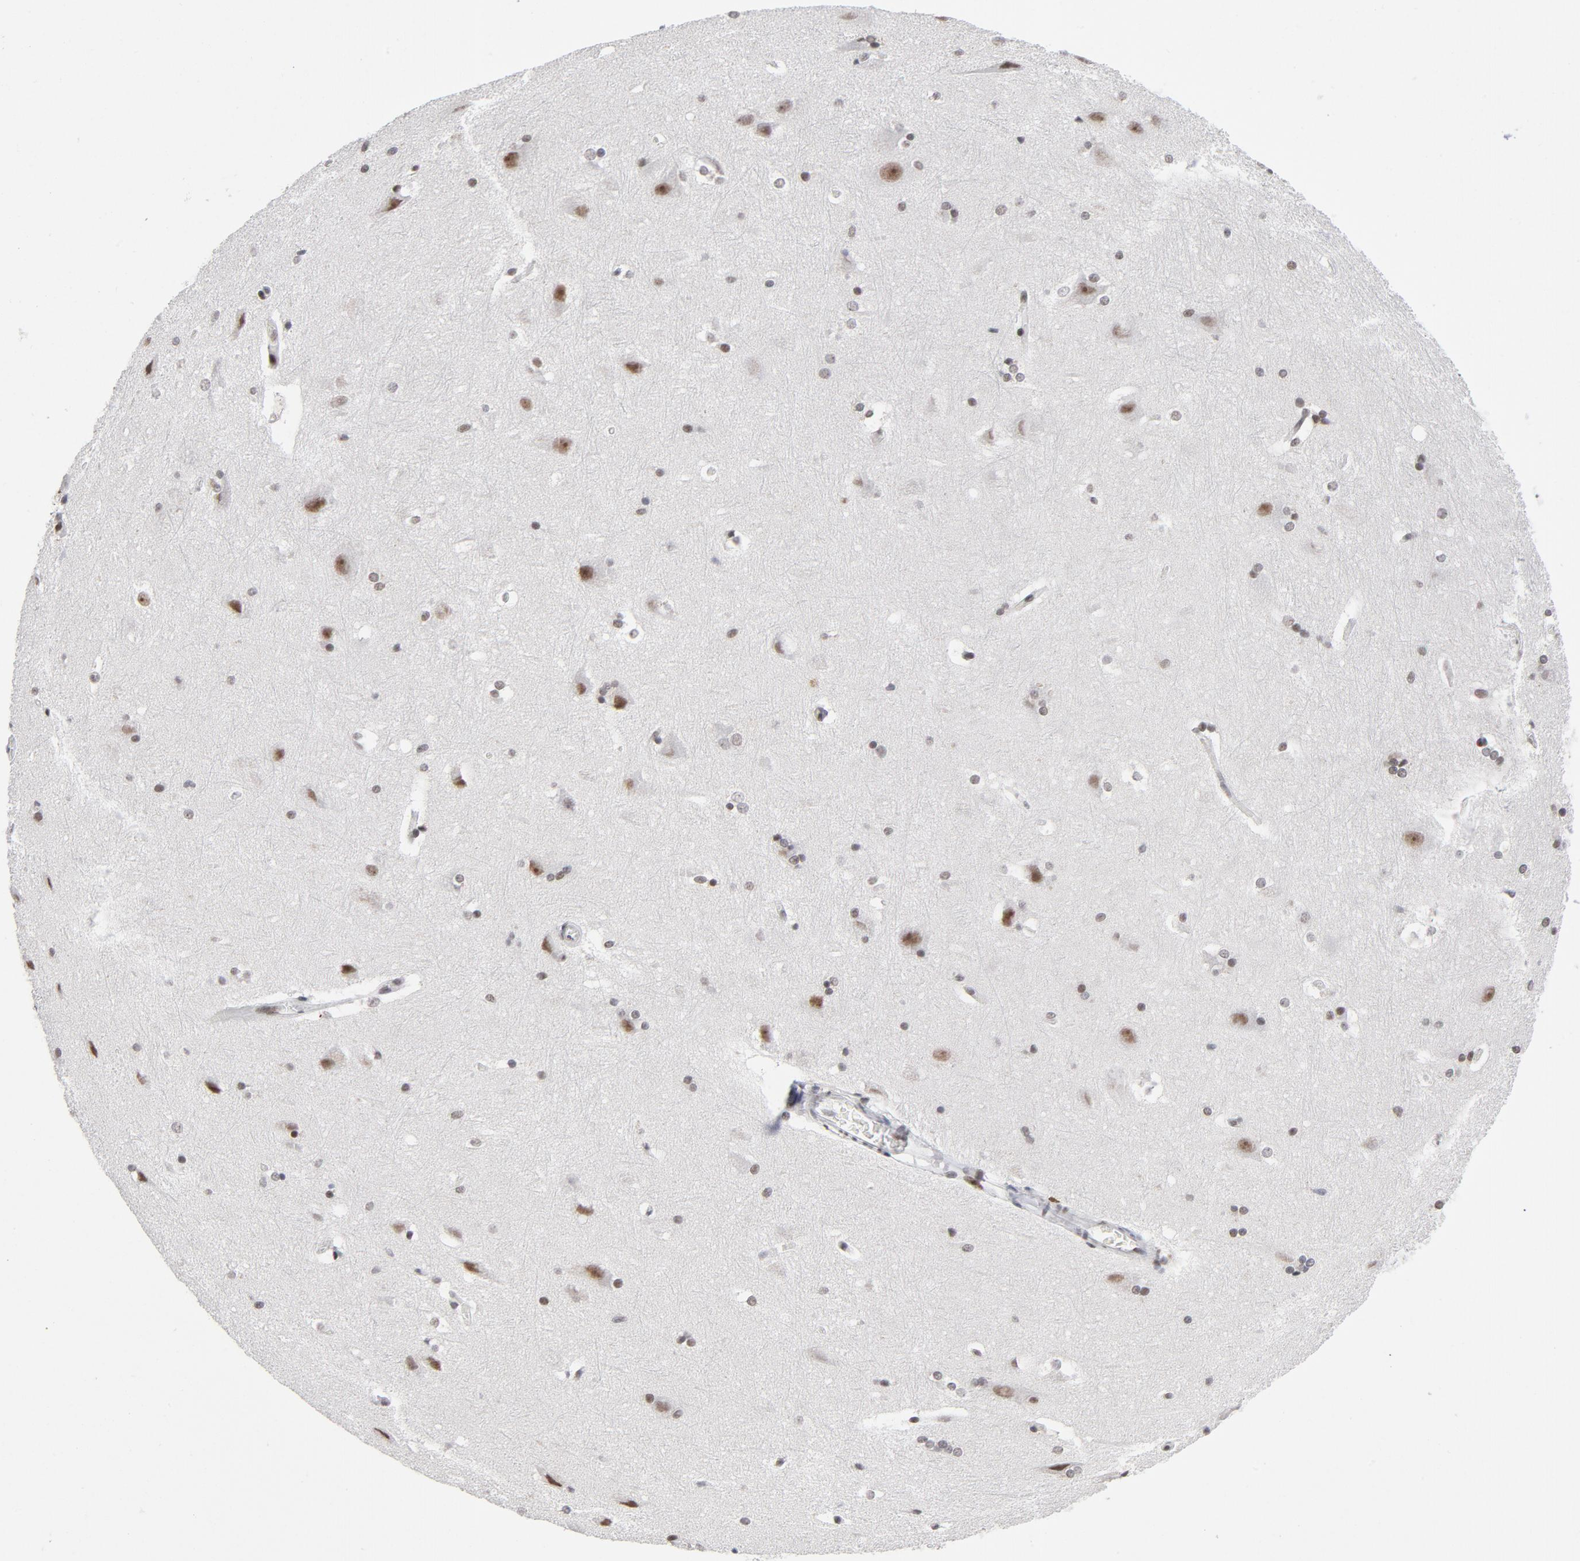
{"staining": {"intensity": "weak", "quantity": "25%-75%", "location": "nuclear"}, "tissue": "hippocampus", "cell_type": "Glial cells", "image_type": "normal", "snomed": [{"axis": "morphology", "description": "Normal tissue, NOS"}, {"axis": "topography", "description": "Hippocampus"}], "caption": "Unremarkable hippocampus demonstrates weak nuclear staining in approximately 25%-75% of glial cells, visualized by immunohistochemistry. (IHC, brightfield microscopy, high magnification).", "gene": "RFC4", "patient": {"sex": "female", "age": 19}}